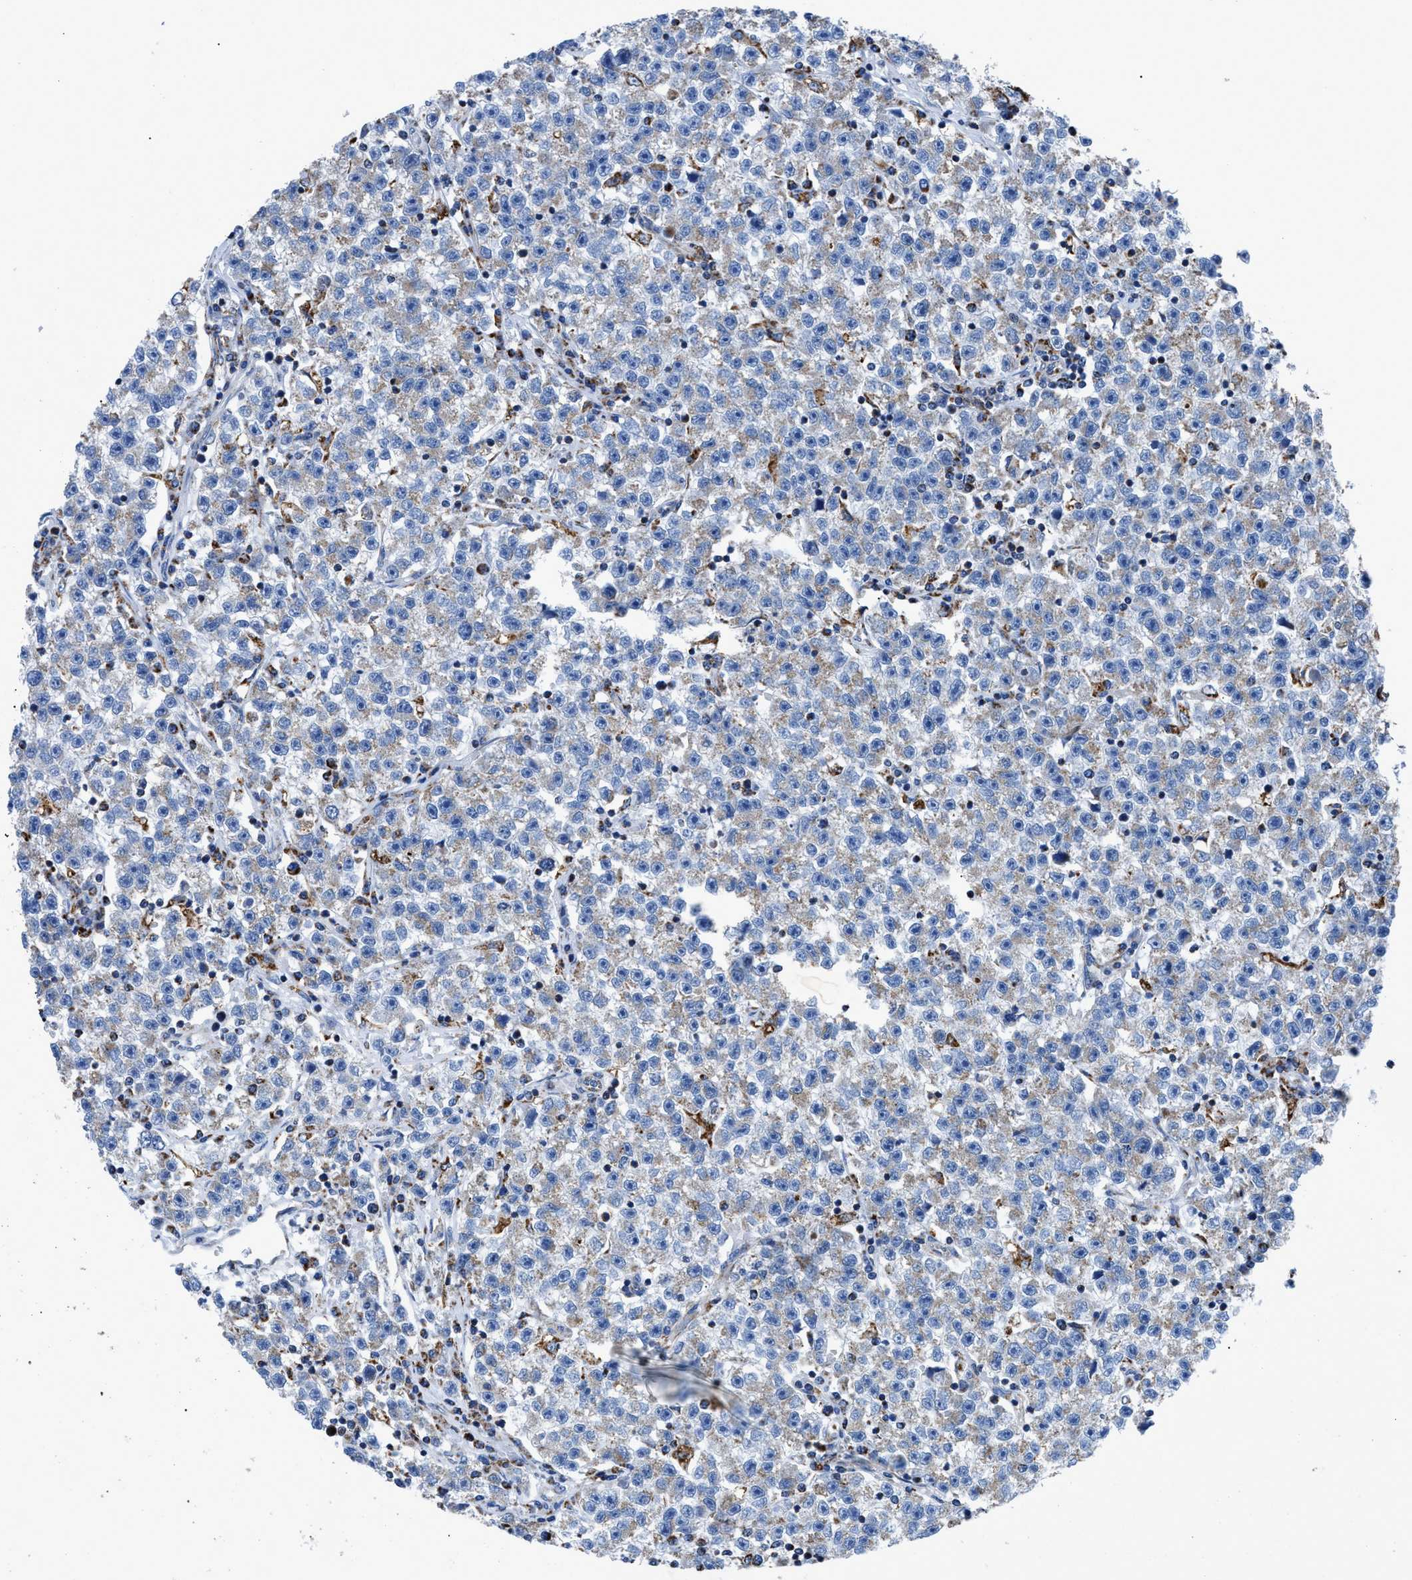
{"staining": {"intensity": "weak", "quantity": "<25%", "location": "cytoplasmic/membranous"}, "tissue": "testis cancer", "cell_type": "Tumor cells", "image_type": "cancer", "snomed": [{"axis": "morphology", "description": "Seminoma, NOS"}, {"axis": "topography", "description": "Testis"}], "caption": "Micrograph shows no protein expression in tumor cells of testis cancer tissue.", "gene": "ZDHHC3", "patient": {"sex": "male", "age": 22}}